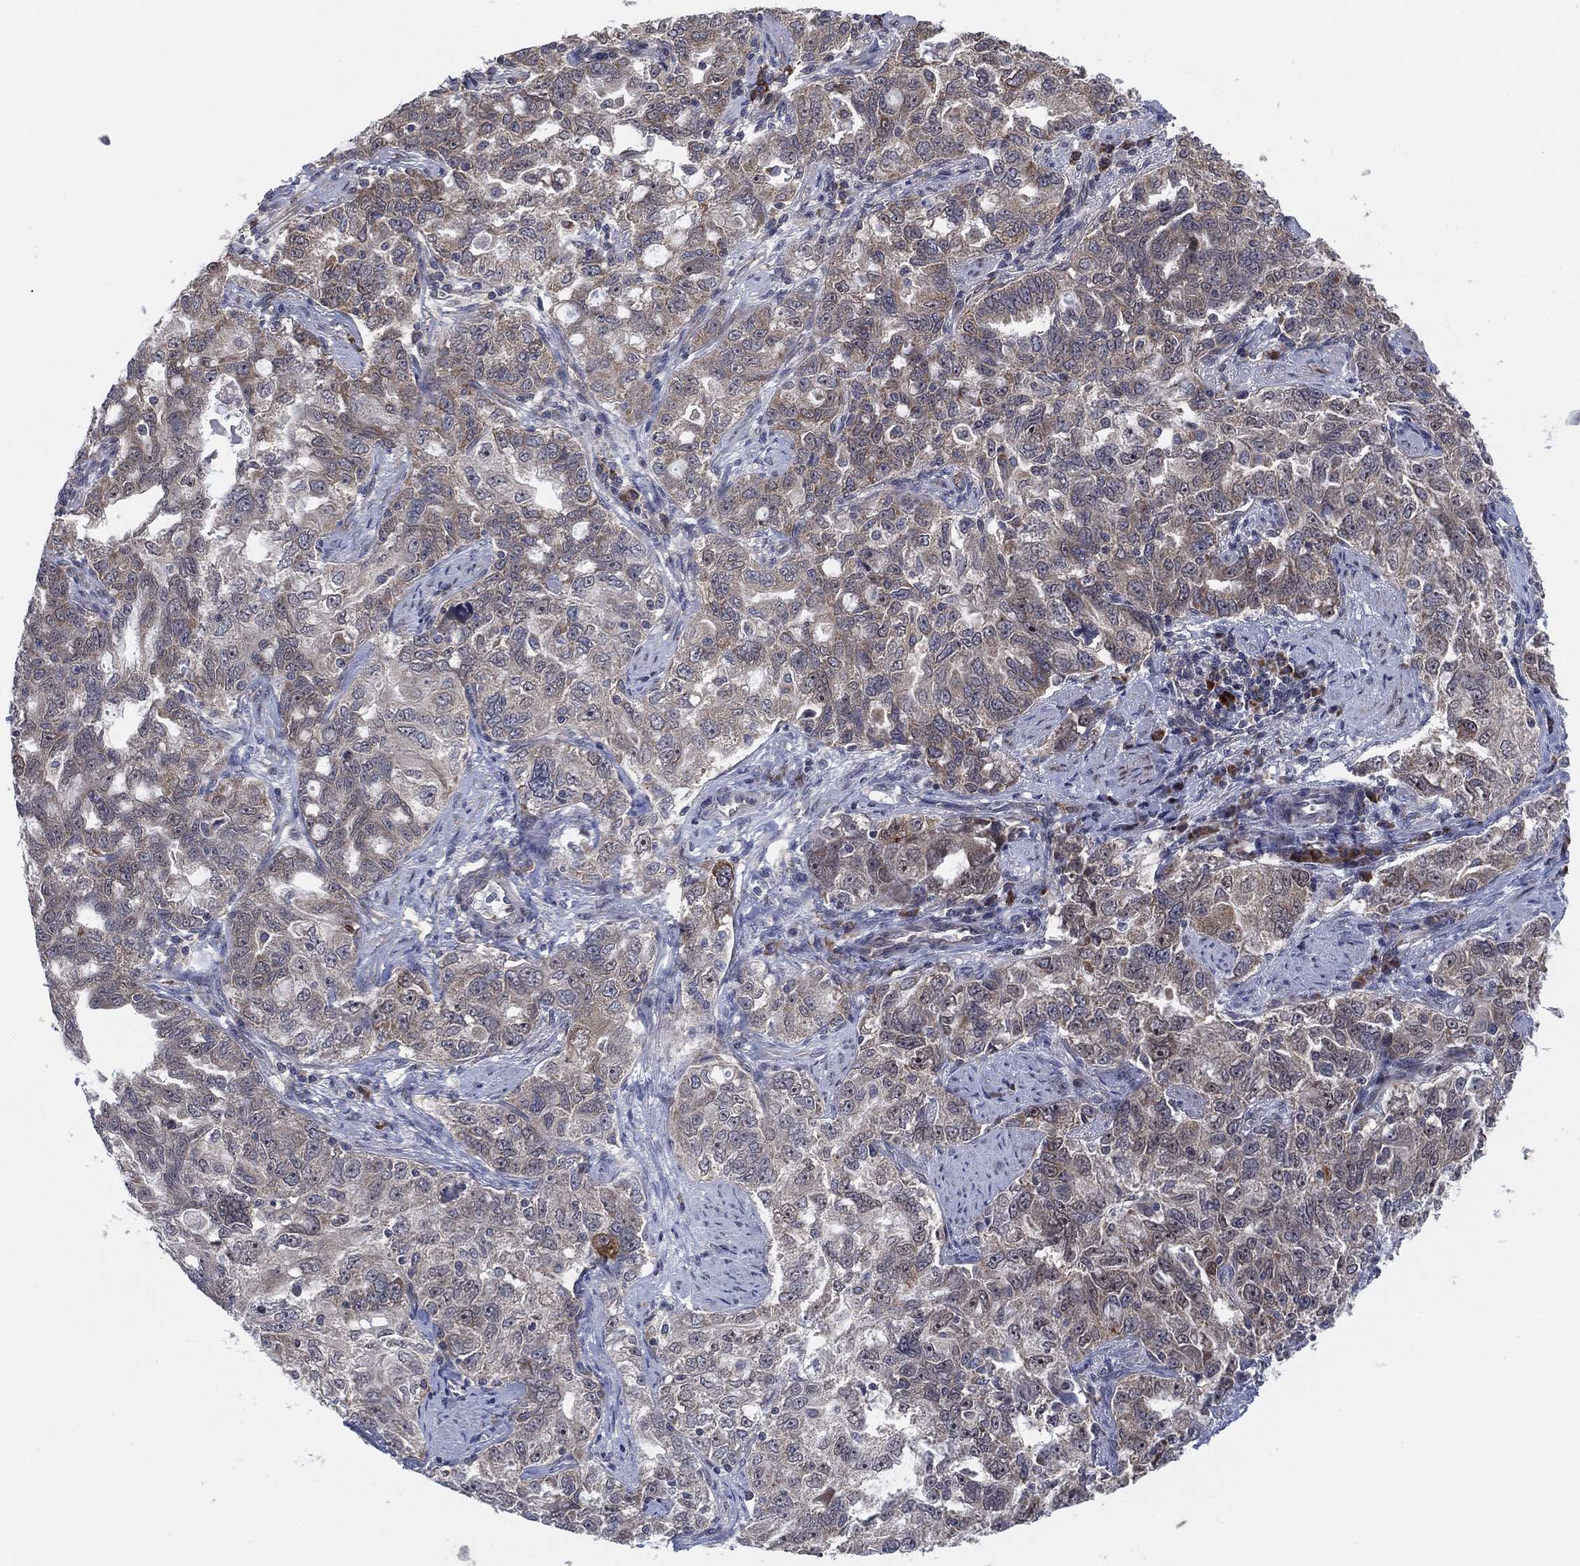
{"staining": {"intensity": "negative", "quantity": "none", "location": "none"}, "tissue": "ovarian cancer", "cell_type": "Tumor cells", "image_type": "cancer", "snomed": [{"axis": "morphology", "description": "Cystadenocarcinoma, serous, NOS"}, {"axis": "topography", "description": "Ovary"}], "caption": "Immunohistochemistry image of ovarian serous cystadenocarcinoma stained for a protein (brown), which demonstrates no expression in tumor cells.", "gene": "FAM104A", "patient": {"sex": "female", "age": 51}}